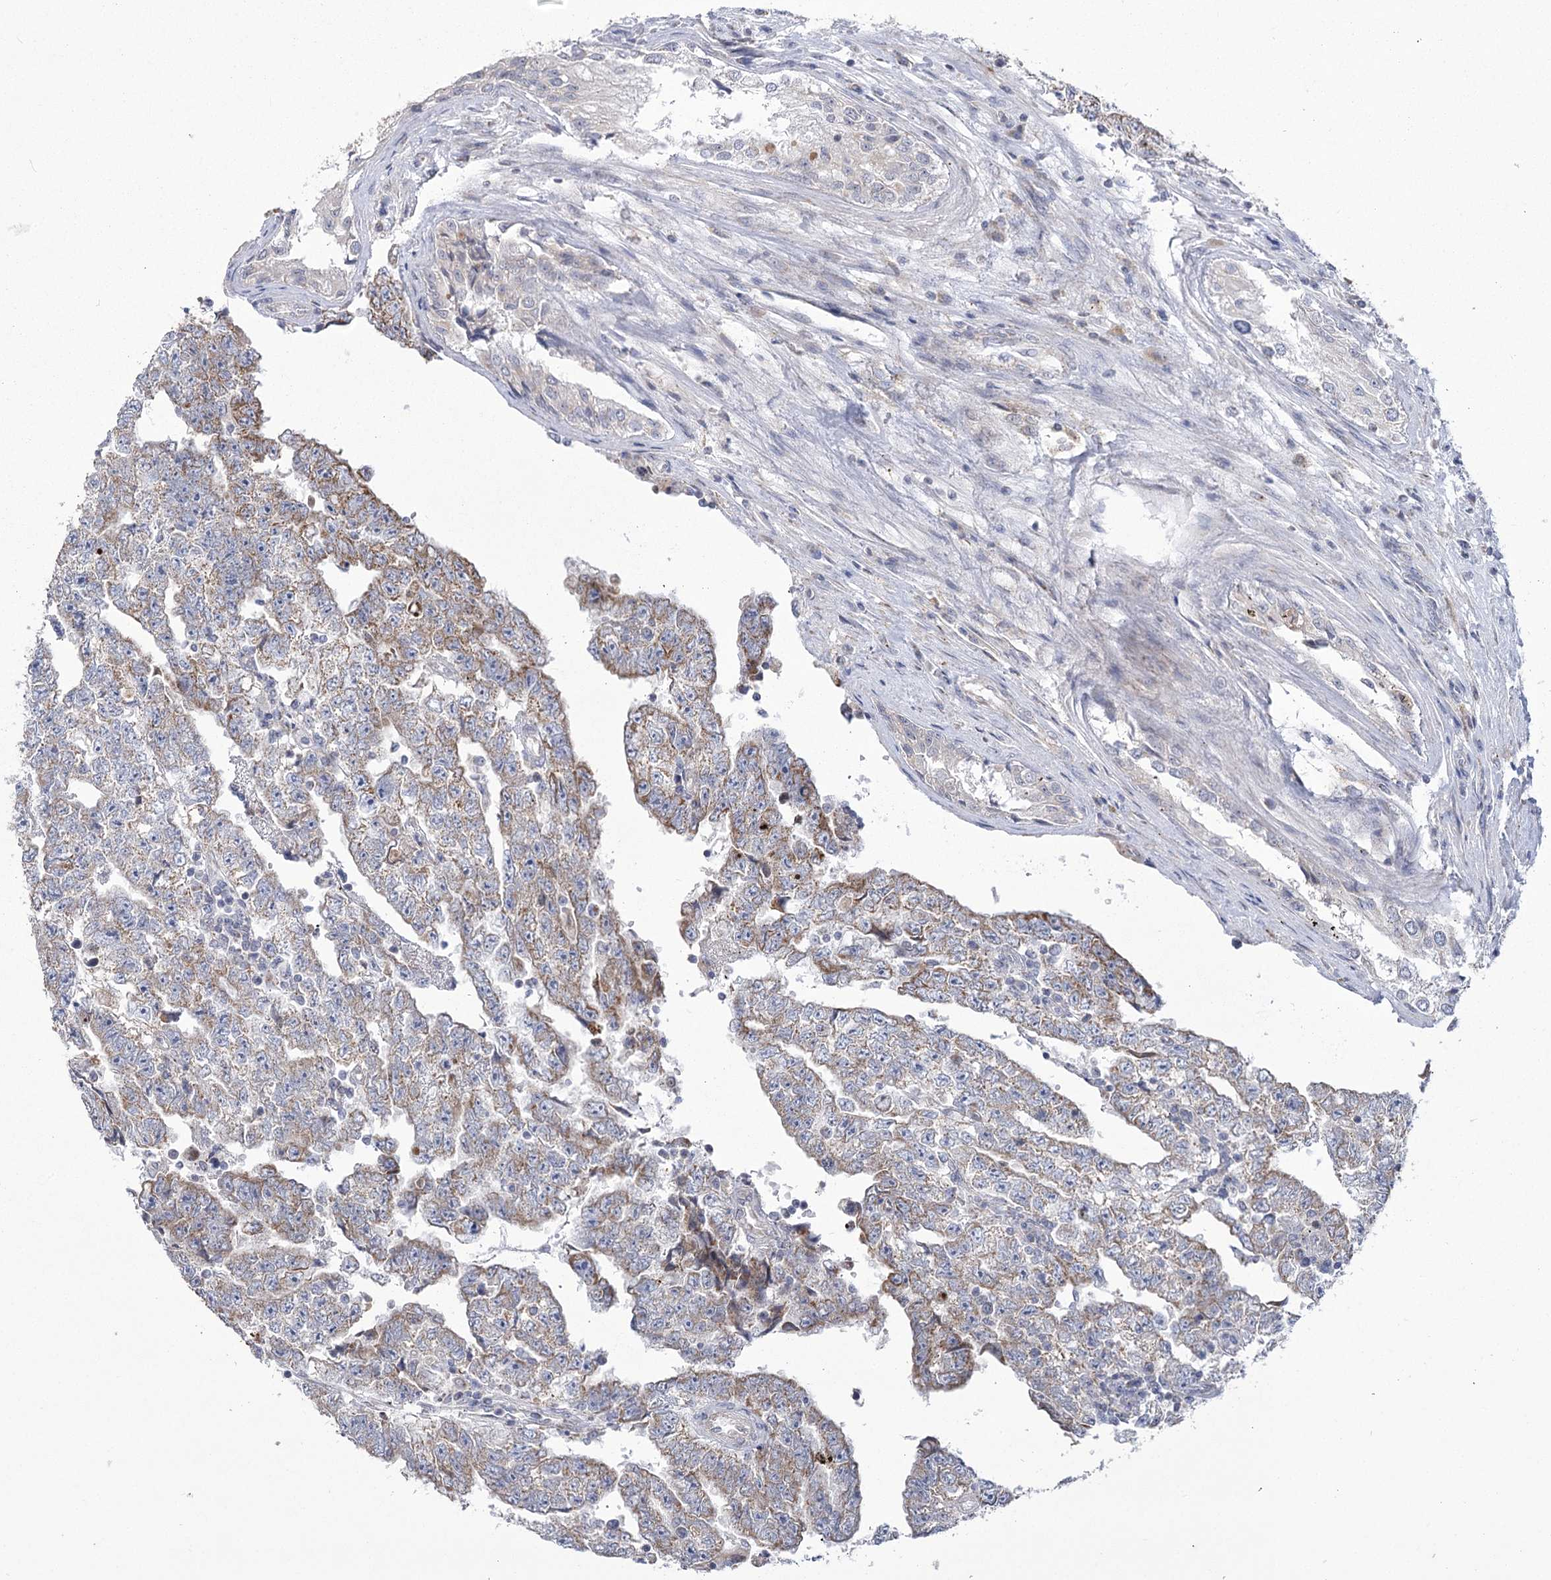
{"staining": {"intensity": "weak", "quantity": "25%-75%", "location": "cytoplasmic/membranous"}, "tissue": "testis cancer", "cell_type": "Tumor cells", "image_type": "cancer", "snomed": [{"axis": "morphology", "description": "Carcinoma, Embryonal, NOS"}, {"axis": "topography", "description": "Testis"}], "caption": "Immunohistochemical staining of testis embryonal carcinoma shows low levels of weak cytoplasmic/membranous staining in approximately 25%-75% of tumor cells. (Stains: DAB (3,3'-diaminobenzidine) in brown, nuclei in blue, Microscopy: brightfield microscopy at high magnification).", "gene": "PDHB", "patient": {"sex": "male", "age": 25}}